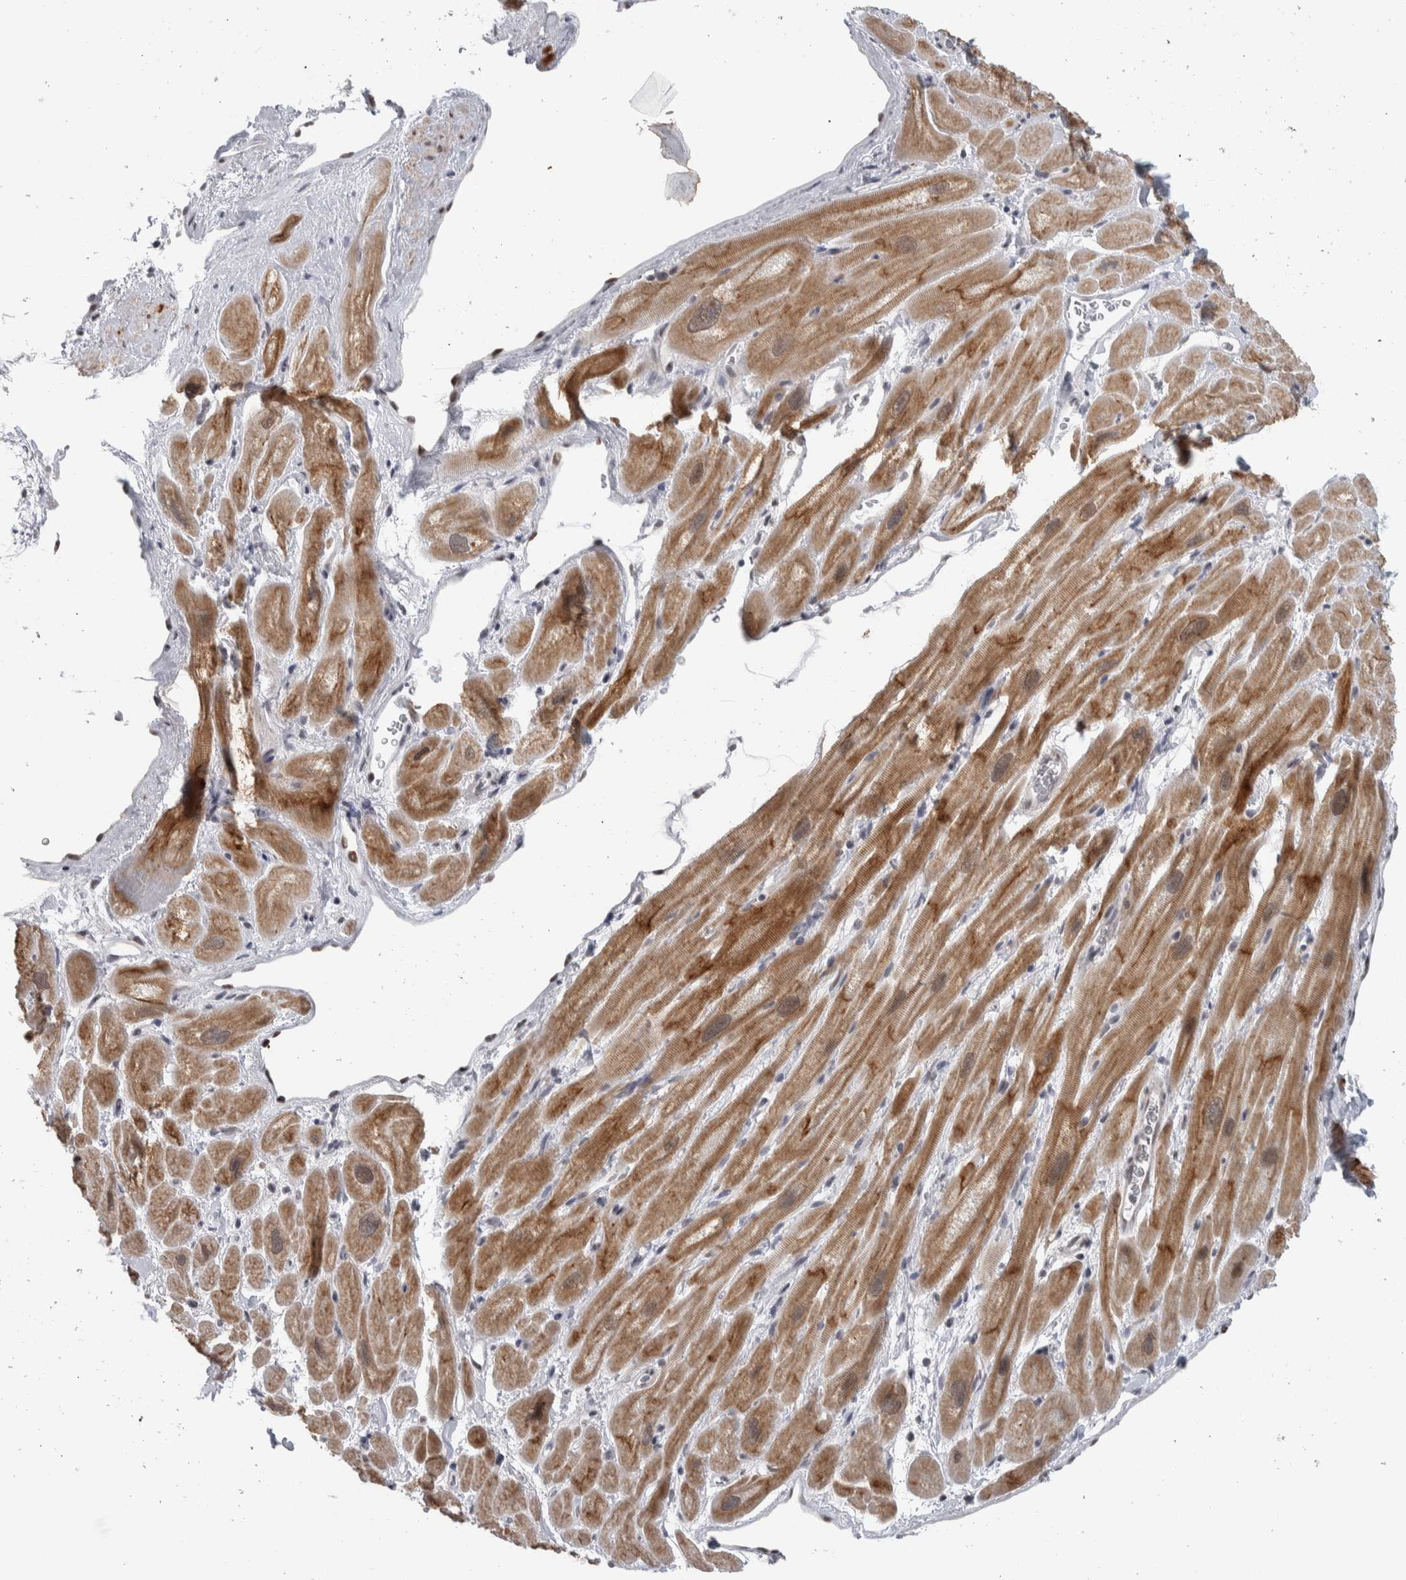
{"staining": {"intensity": "moderate", "quantity": "25%-75%", "location": "cytoplasmic/membranous"}, "tissue": "heart muscle", "cell_type": "Cardiomyocytes", "image_type": "normal", "snomed": [{"axis": "morphology", "description": "Normal tissue, NOS"}, {"axis": "topography", "description": "Heart"}], "caption": "This histopathology image demonstrates immunohistochemistry staining of benign human heart muscle, with medium moderate cytoplasmic/membranous expression in approximately 25%-75% of cardiomyocytes.", "gene": "HEXIM2", "patient": {"sex": "male", "age": 49}}